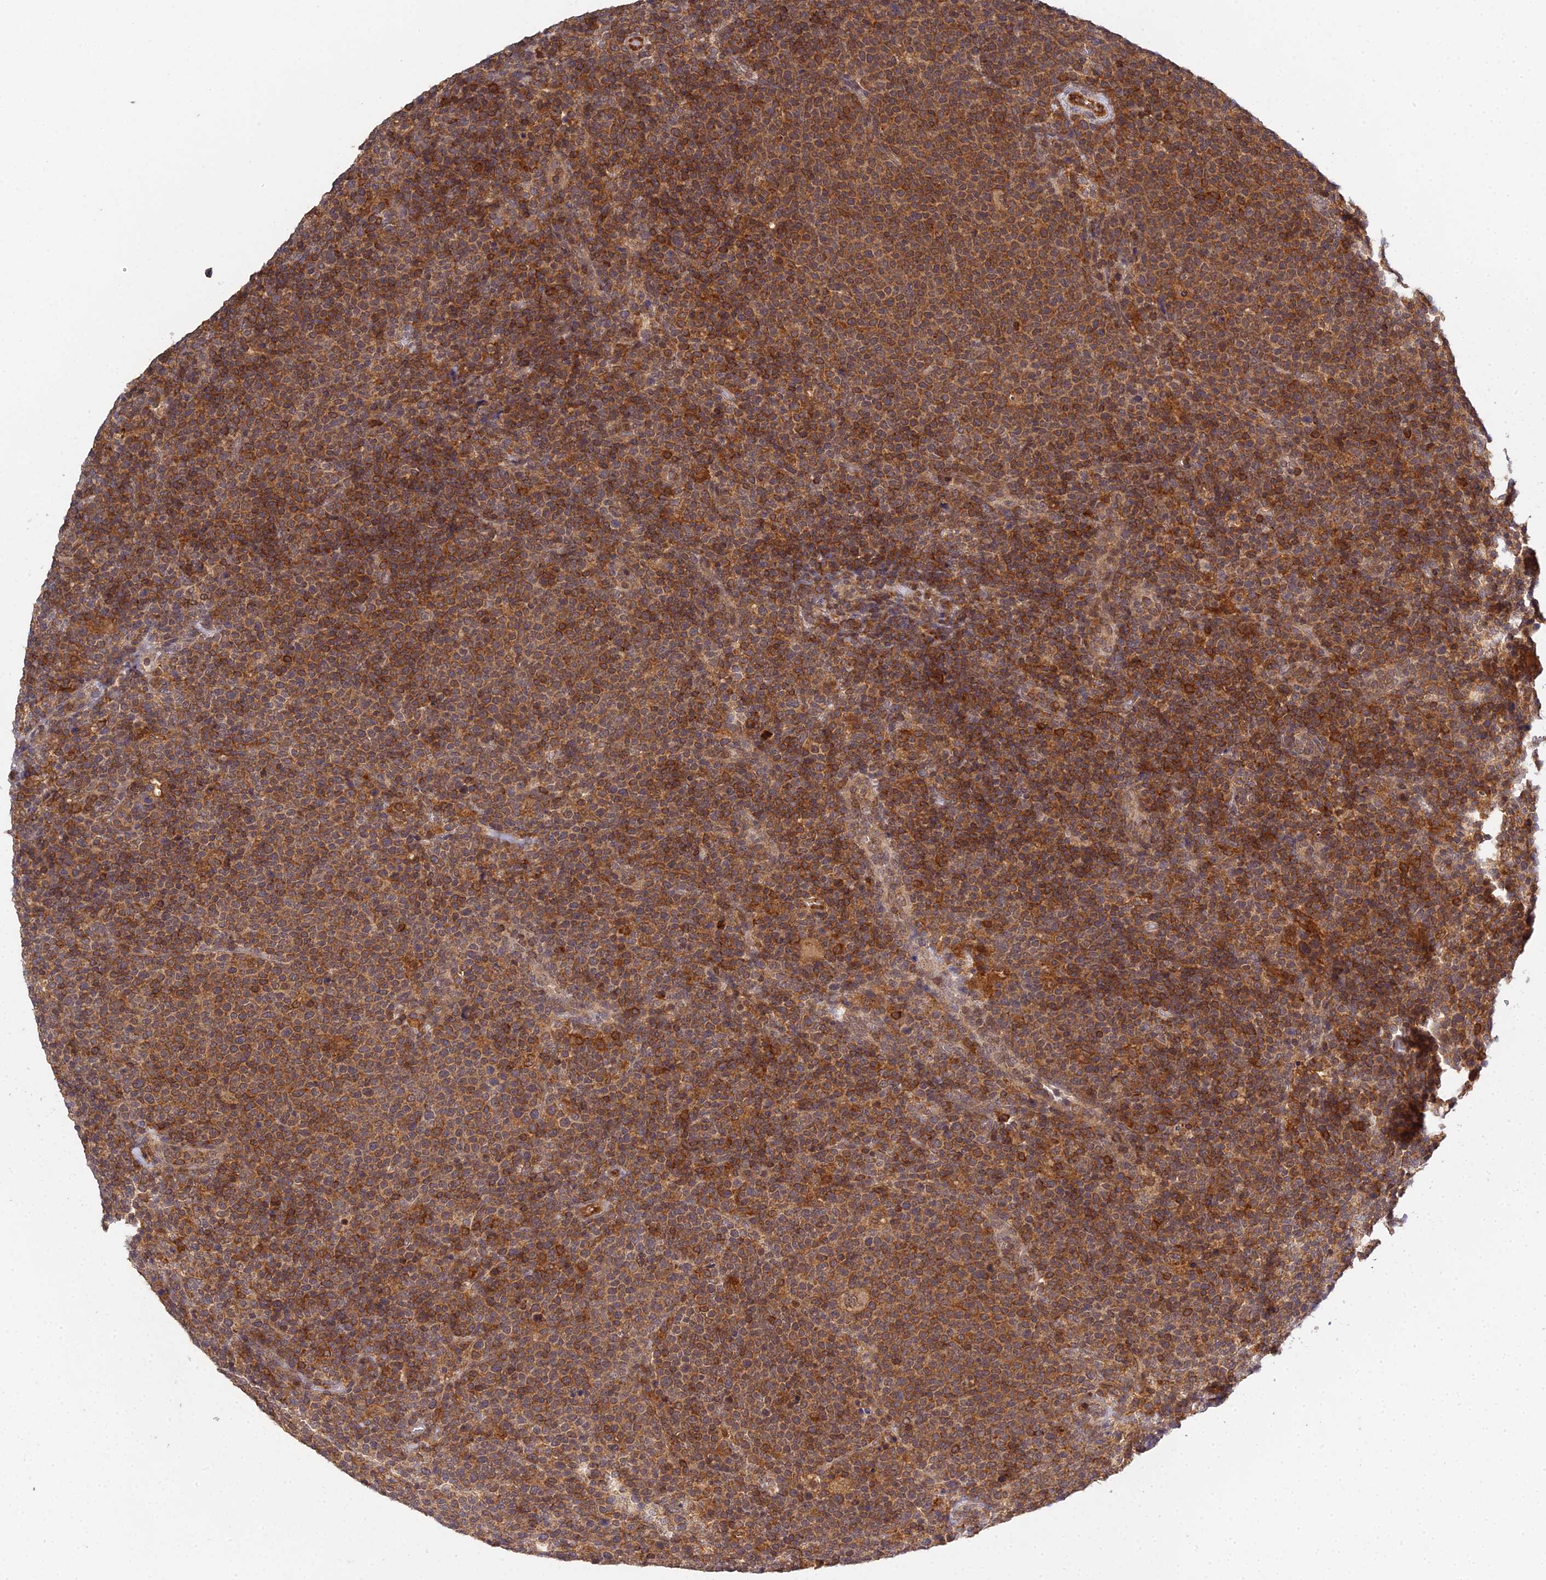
{"staining": {"intensity": "strong", "quantity": ">75%", "location": "cytoplasmic/membranous"}, "tissue": "lymphoma", "cell_type": "Tumor cells", "image_type": "cancer", "snomed": [{"axis": "morphology", "description": "Malignant lymphoma, non-Hodgkin's type, High grade"}, {"axis": "topography", "description": "Lymph node"}], "caption": "Immunohistochemistry histopathology image of neoplastic tissue: malignant lymphoma, non-Hodgkin's type (high-grade) stained using immunohistochemistry (IHC) exhibits high levels of strong protein expression localized specifically in the cytoplasmic/membranous of tumor cells, appearing as a cytoplasmic/membranous brown color.", "gene": "TPRX1", "patient": {"sex": "male", "age": 61}}